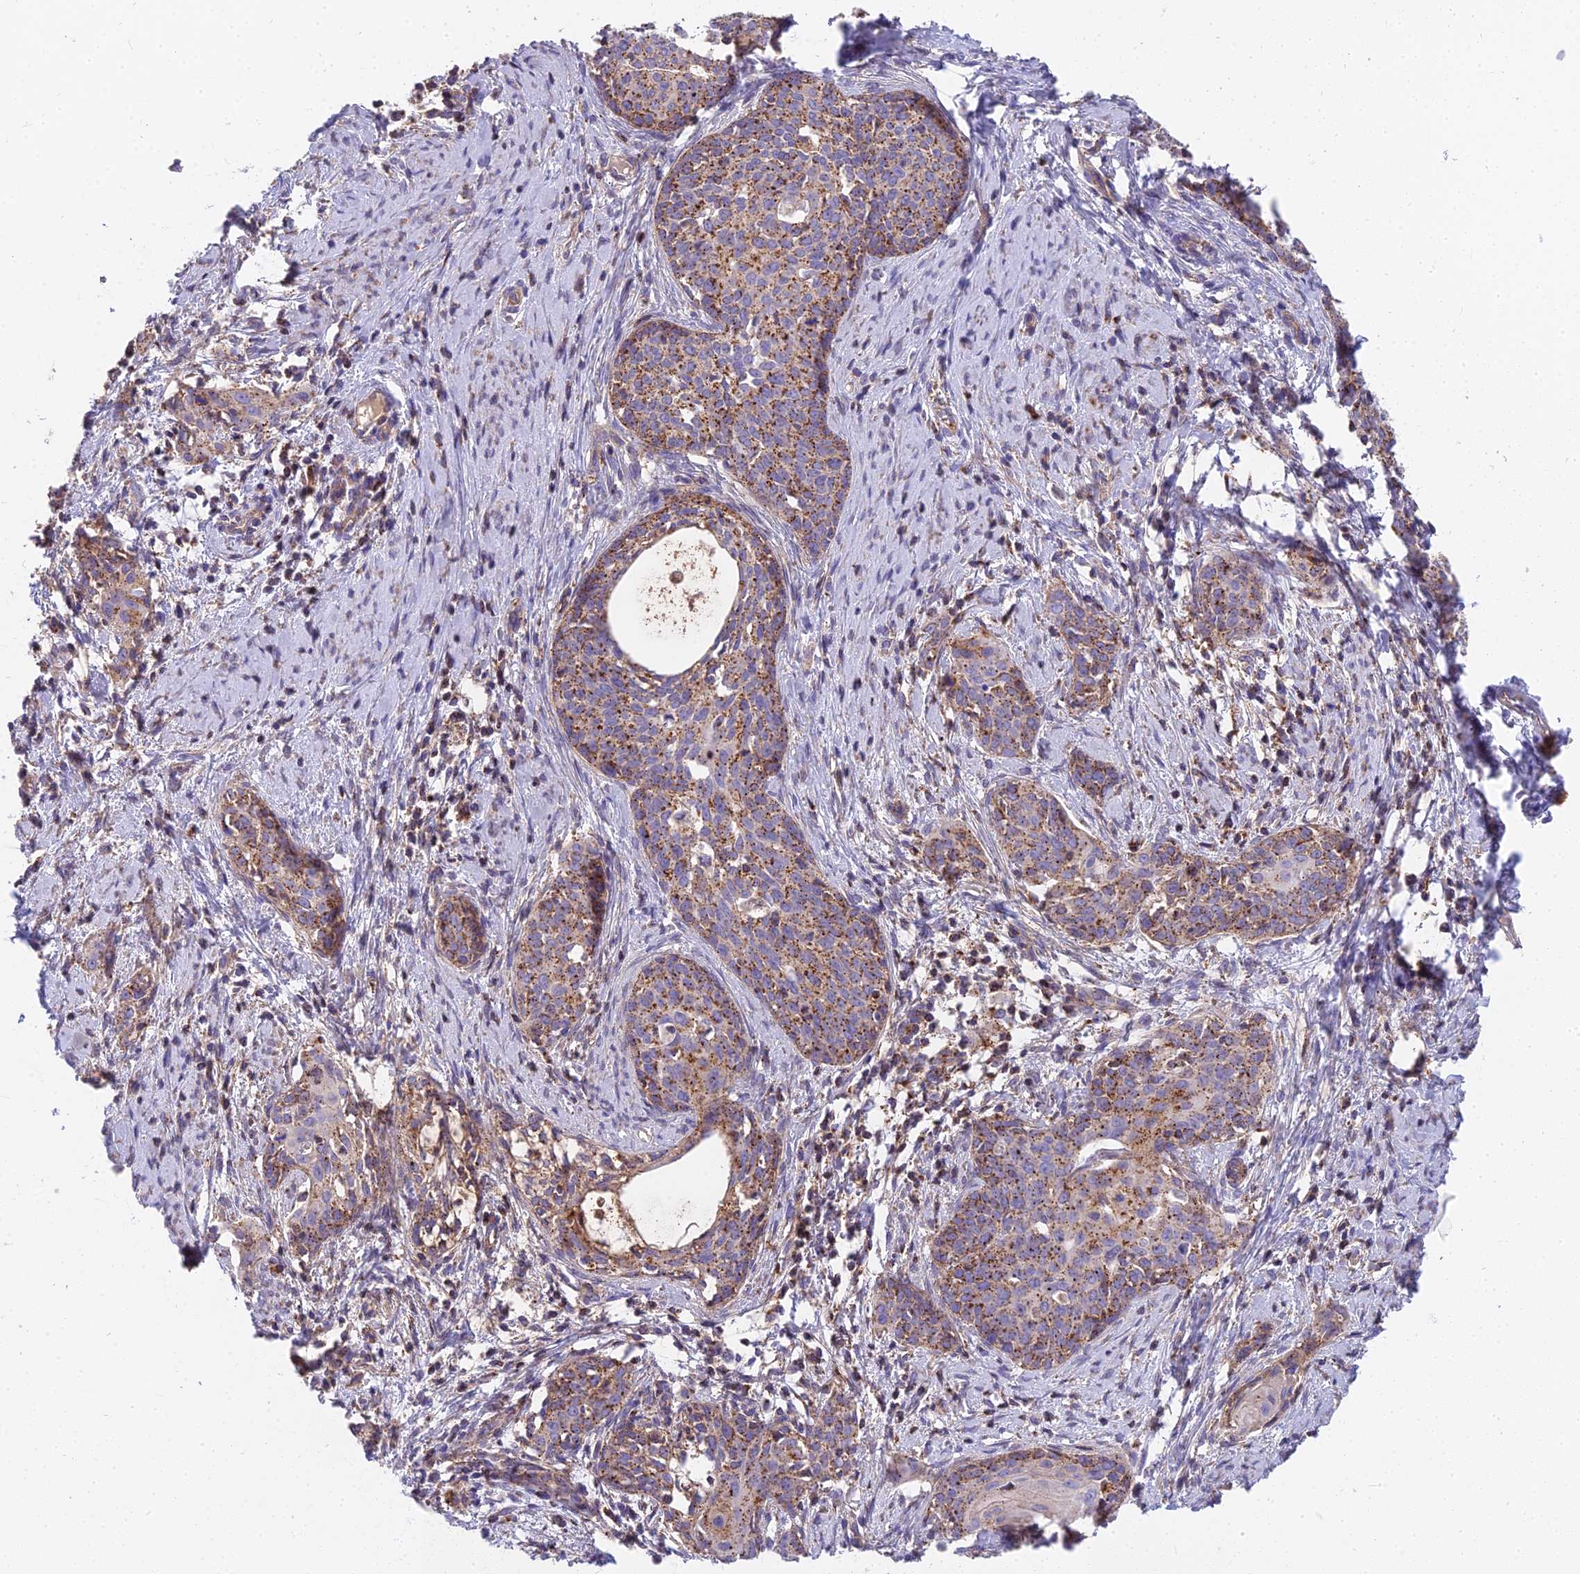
{"staining": {"intensity": "moderate", "quantity": ">75%", "location": "cytoplasmic/membranous"}, "tissue": "cervical cancer", "cell_type": "Tumor cells", "image_type": "cancer", "snomed": [{"axis": "morphology", "description": "Squamous cell carcinoma, NOS"}, {"axis": "topography", "description": "Cervix"}], "caption": "Cervical squamous cell carcinoma was stained to show a protein in brown. There is medium levels of moderate cytoplasmic/membranous expression in approximately >75% of tumor cells. (DAB IHC with brightfield microscopy, high magnification).", "gene": "FRMPD1", "patient": {"sex": "female", "age": 52}}